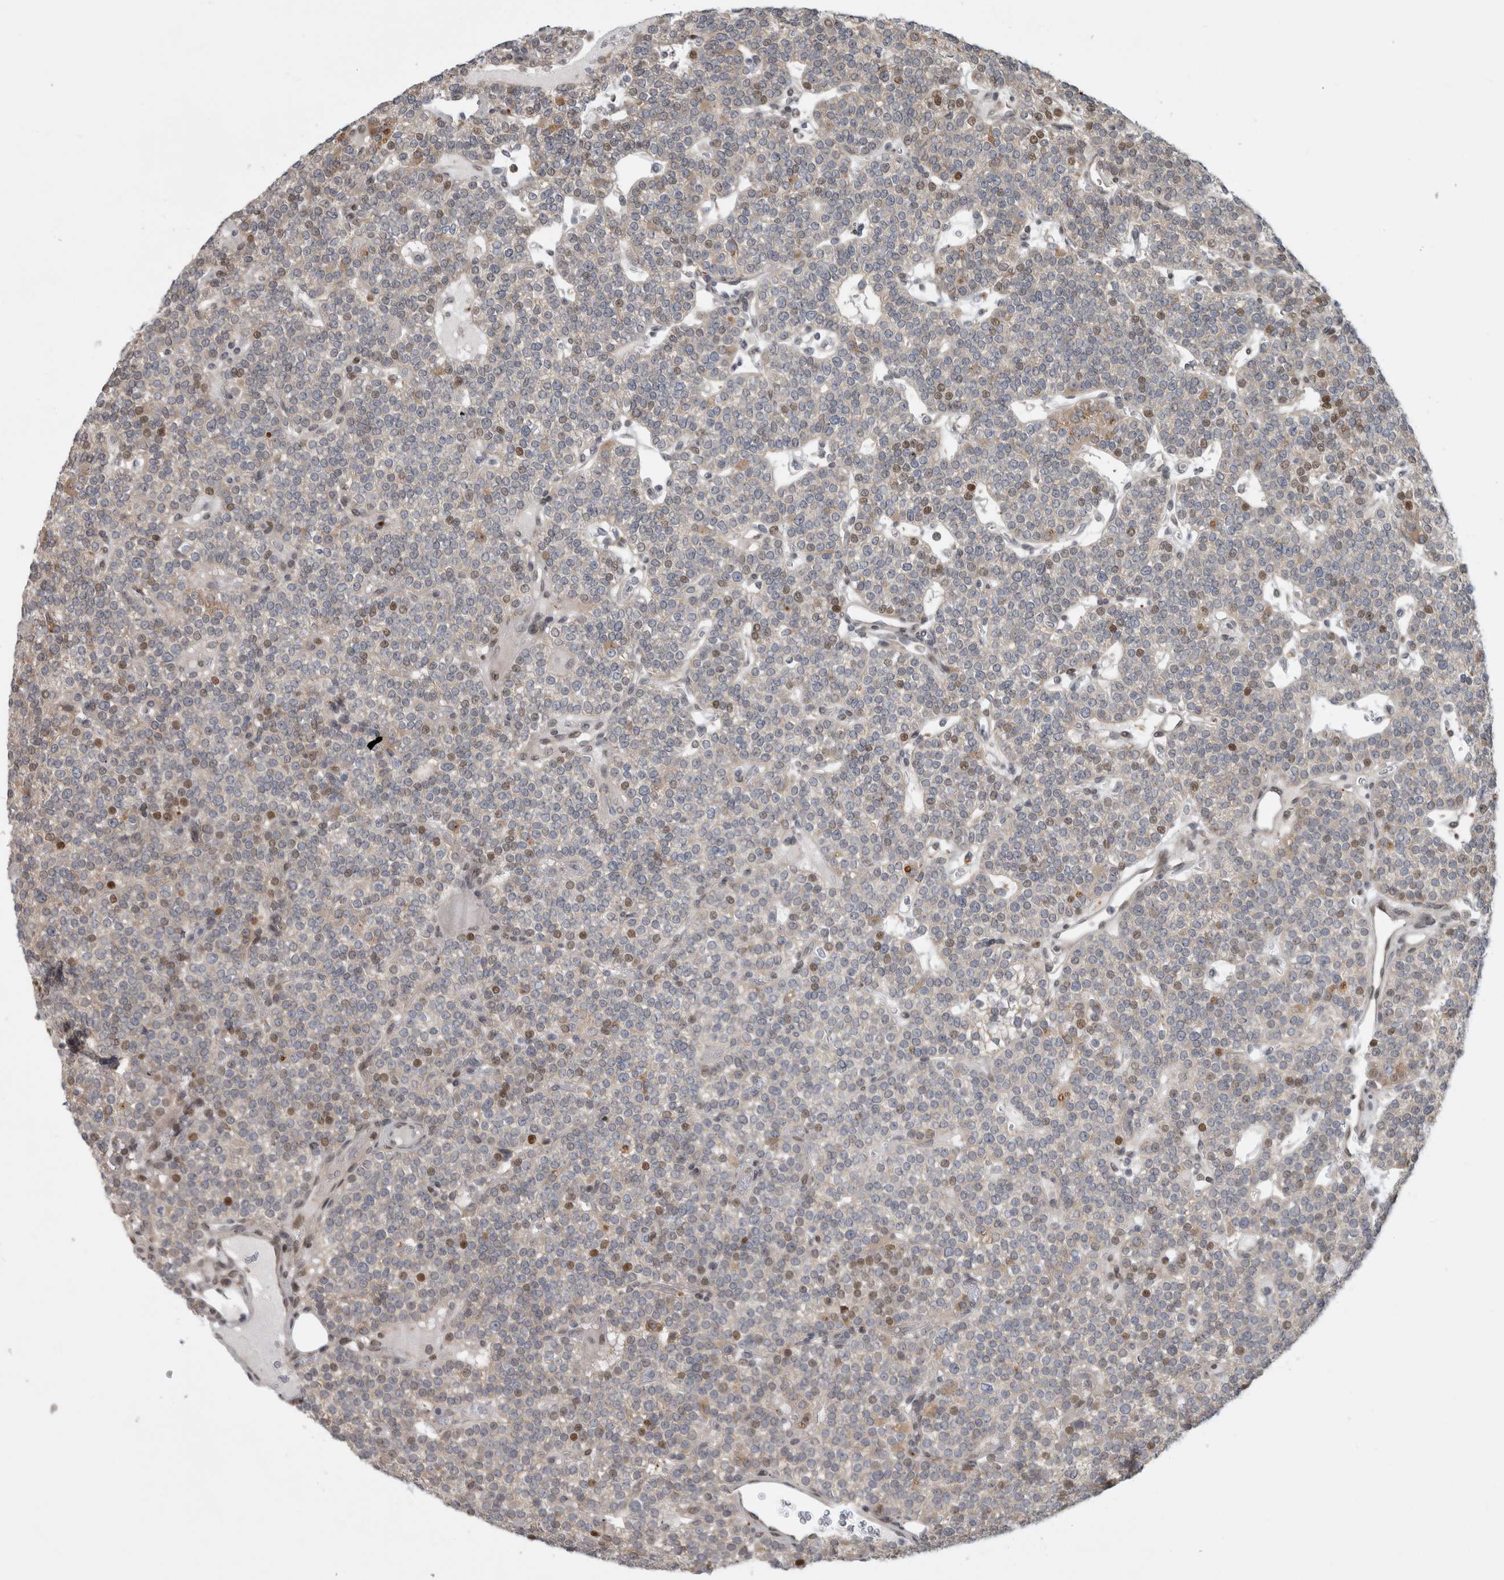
{"staining": {"intensity": "moderate", "quantity": "<25%", "location": "cytoplasmic/membranous,nuclear"}, "tissue": "parathyroid gland", "cell_type": "Glandular cells", "image_type": "normal", "snomed": [{"axis": "morphology", "description": "Normal tissue, NOS"}, {"axis": "topography", "description": "Parathyroid gland"}], "caption": "A low amount of moderate cytoplasmic/membranous,nuclear staining is present in about <25% of glandular cells in normal parathyroid gland. The staining was performed using DAB to visualize the protein expression in brown, while the nuclei were stained in blue with hematoxylin (Magnification: 20x).", "gene": "NAB2", "patient": {"sex": "male", "age": 83}}